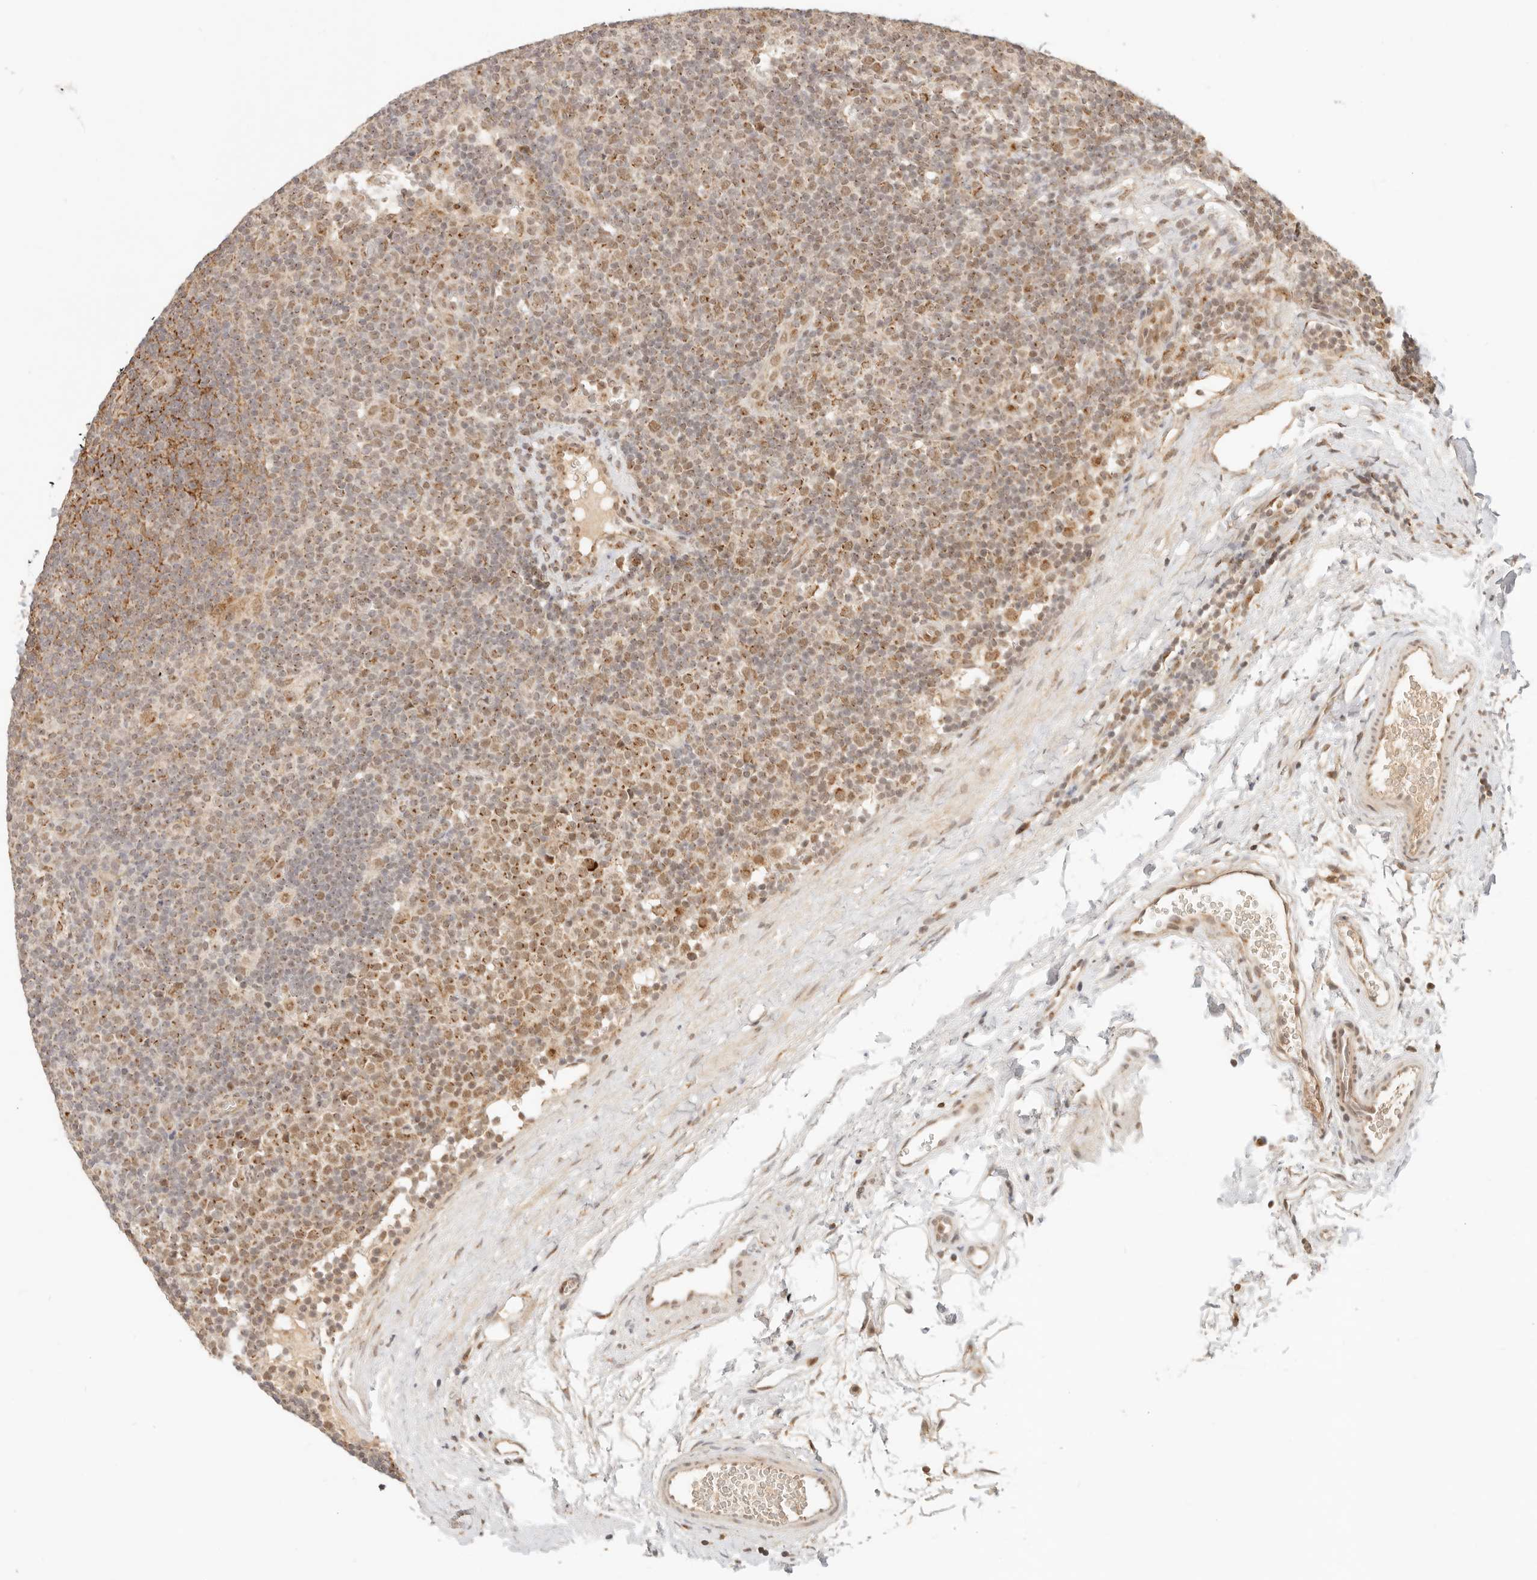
{"staining": {"intensity": "weak", "quantity": ">75%", "location": "cytoplasmic/membranous,nuclear"}, "tissue": "lymphoma", "cell_type": "Tumor cells", "image_type": "cancer", "snomed": [{"axis": "morphology", "description": "Hodgkin's disease, NOS"}, {"axis": "topography", "description": "Lymph node"}], "caption": "Immunohistochemical staining of Hodgkin's disease shows weak cytoplasmic/membranous and nuclear protein staining in approximately >75% of tumor cells.", "gene": "INTS11", "patient": {"sex": "female", "age": 57}}